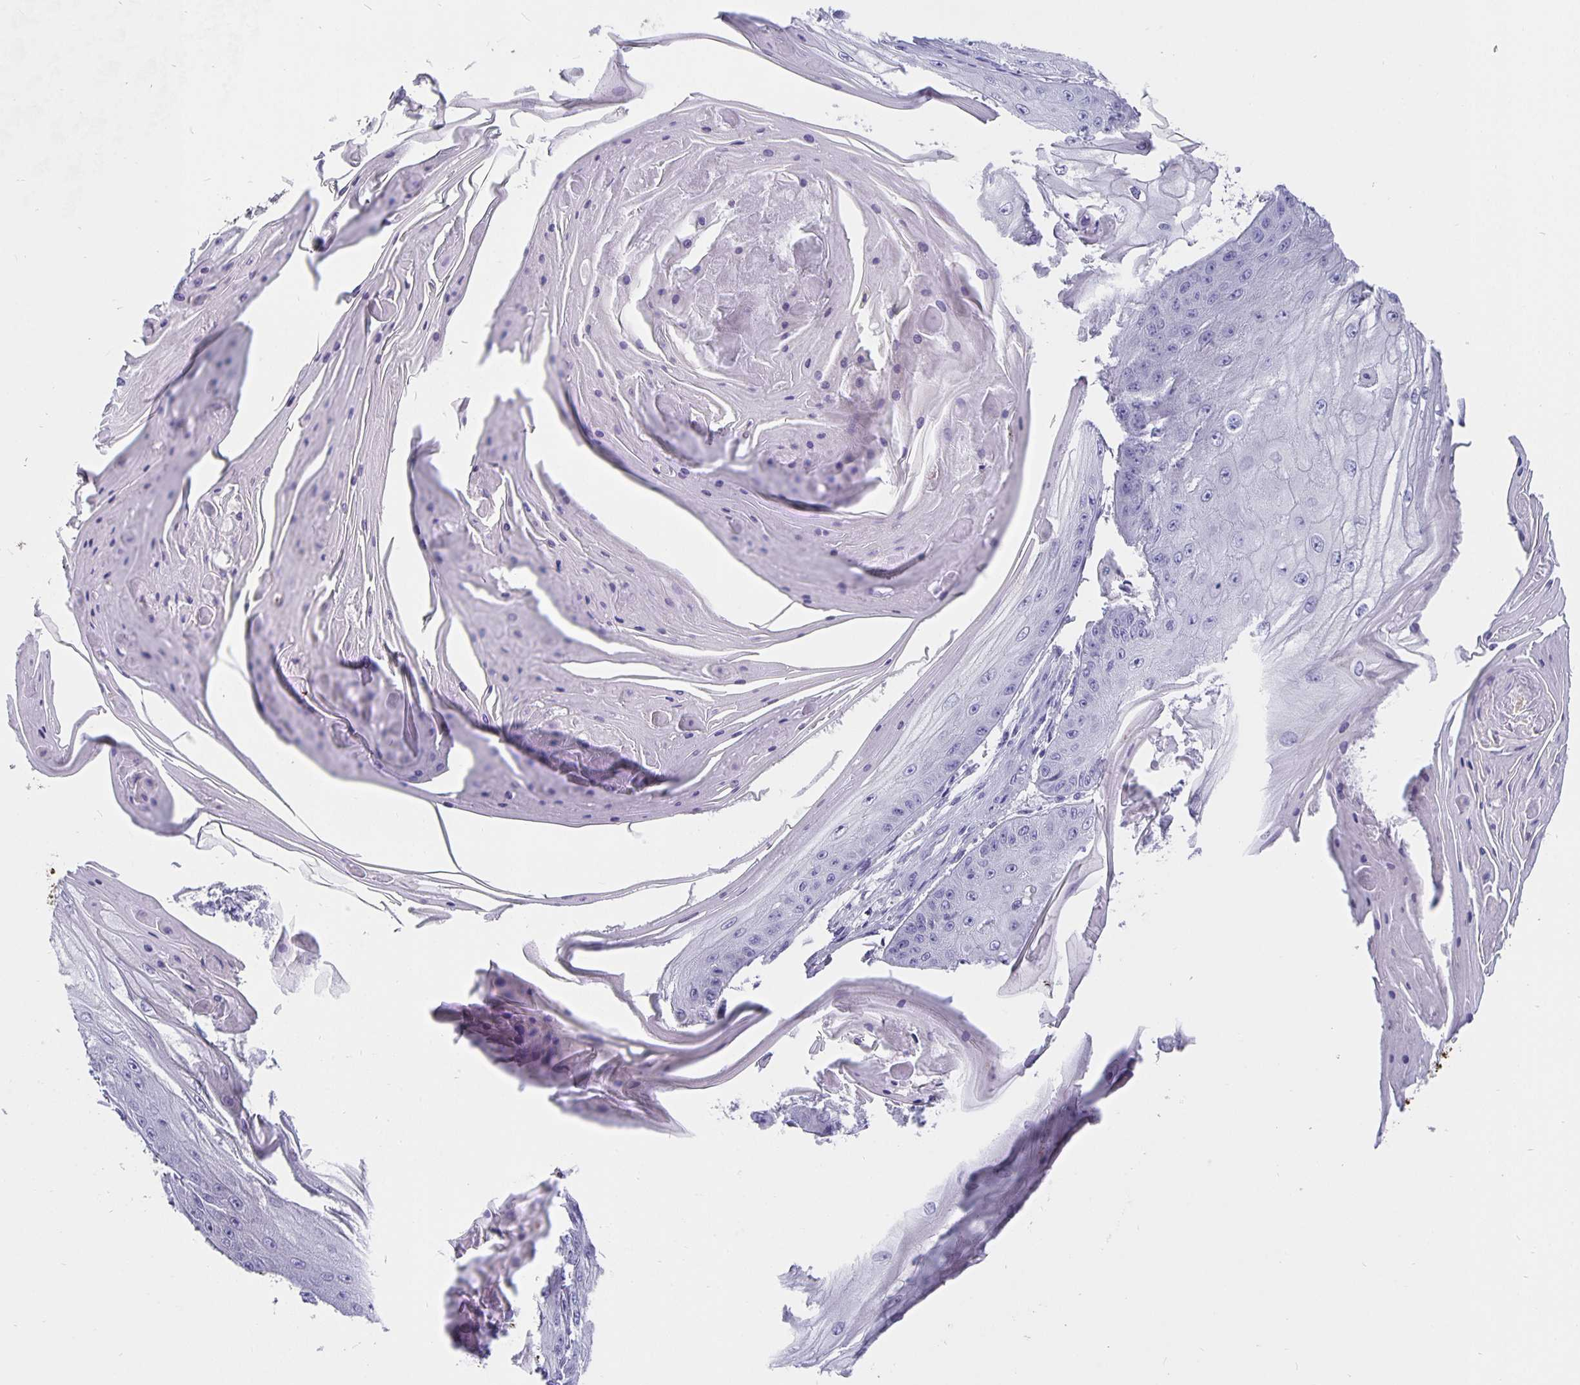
{"staining": {"intensity": "negative", "quantity": "none", "location": "none"}, "tissue": "skin cancer", "cell_type": "Tumor cells", "image_type": "cancer", "snomed": [{"axis": "morphology", "description": "Squamous cell carcinoma, NOS"}, {"axis": "topography", "description": "Skin"}], "caption": "A micrograph of skin squamous cell carcinoma stained for a protein exhibits no brown staining in tumor cells.", "gene": "CFAP74", "patient": {"sex": "male", "age": 70}}